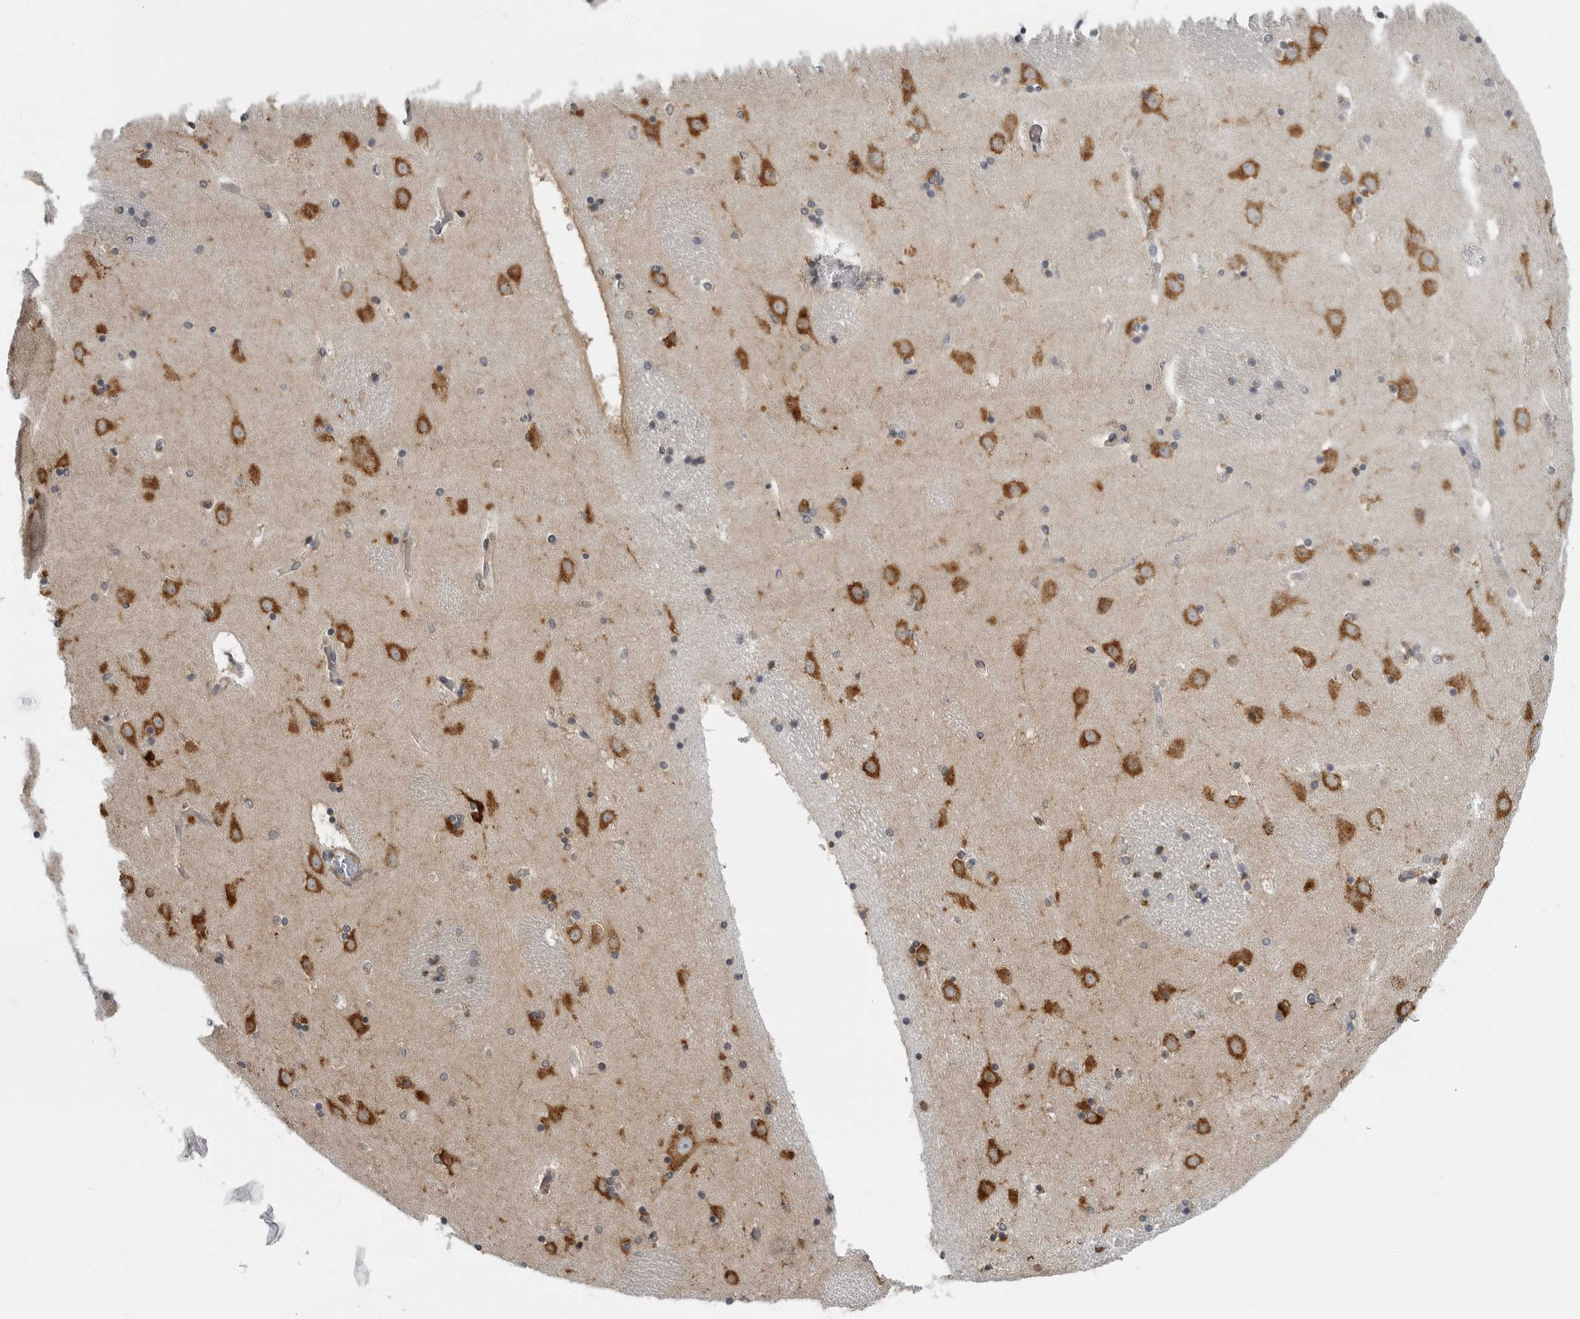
{"staining": {"intensity": "moderate", "quantity": "25%-75%", "location": "cytoplasmic/membranous"}, "tissue": "caudate", "cell_type": "Glial cells", "image_type": "normal", "snomed": [{"axis": "morphology", "description": "Normal tissue, NOS"}, {"axis": "topography", "description": "Lateral ventricle wall"}], "caption": "Brown immunohistochemical staining in normal caudate demonstrates moderate cytoplasmic/membranous positivity in approximately 25%-75% of glial cells. Nuclei are stained in blue.", "gene": "ALPK2", "patient": {"sex": "male", "age": 45}}